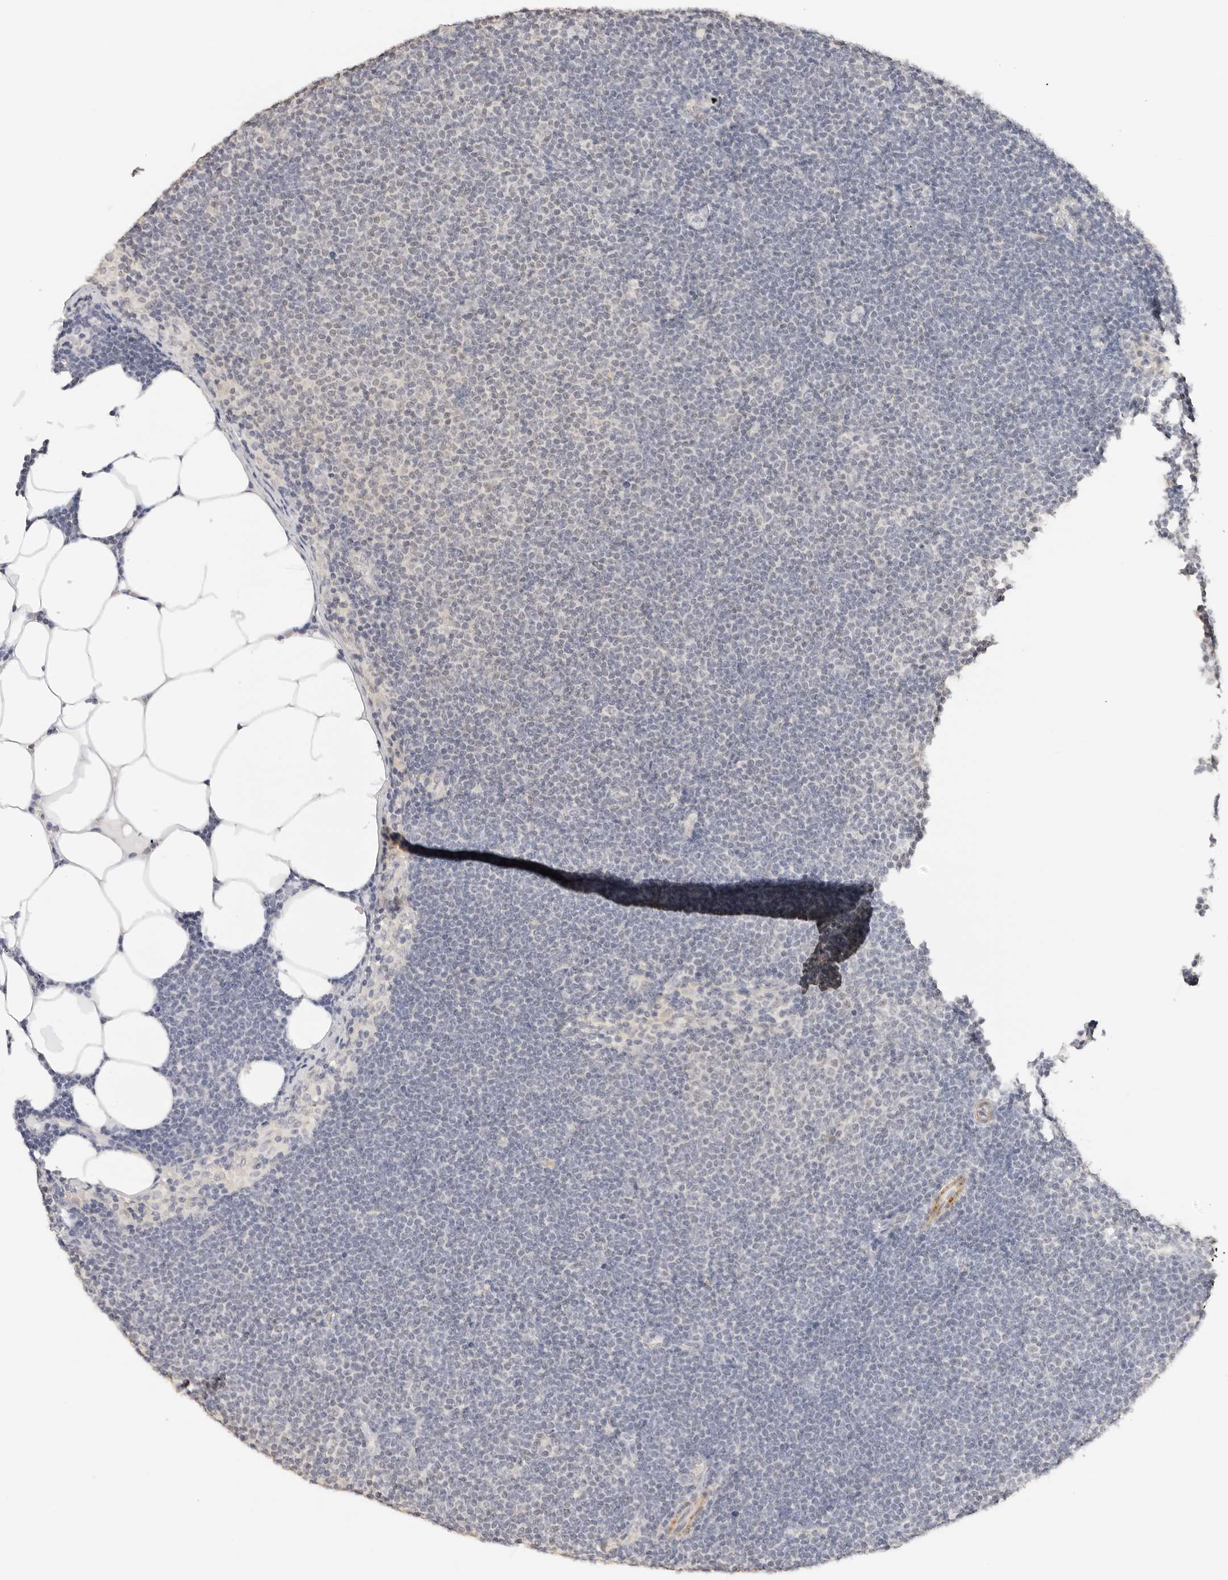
{"staining": {"intensity": "negative", "quantity": "none", "location": "none"}, "tissue": "lymphoma", "cell_type": "Tumor cells", "image_type": "cancer", "snomed": [{"axis": "morphology", "description": "Malignant lymphoma, non-Hodgkin's type, Low grade"}, {"axis": "topography", "description": "Lymph node"}], "caption": "Tumor cells are negative for protein expression in human malignant lymphoma, non-Hodgkin's type (low-grade). (Immunohistochemistry, brightfield microscopy, high magnification).", "gene": "PCDH19", "patient": {"sex": "female", "age": 53}}